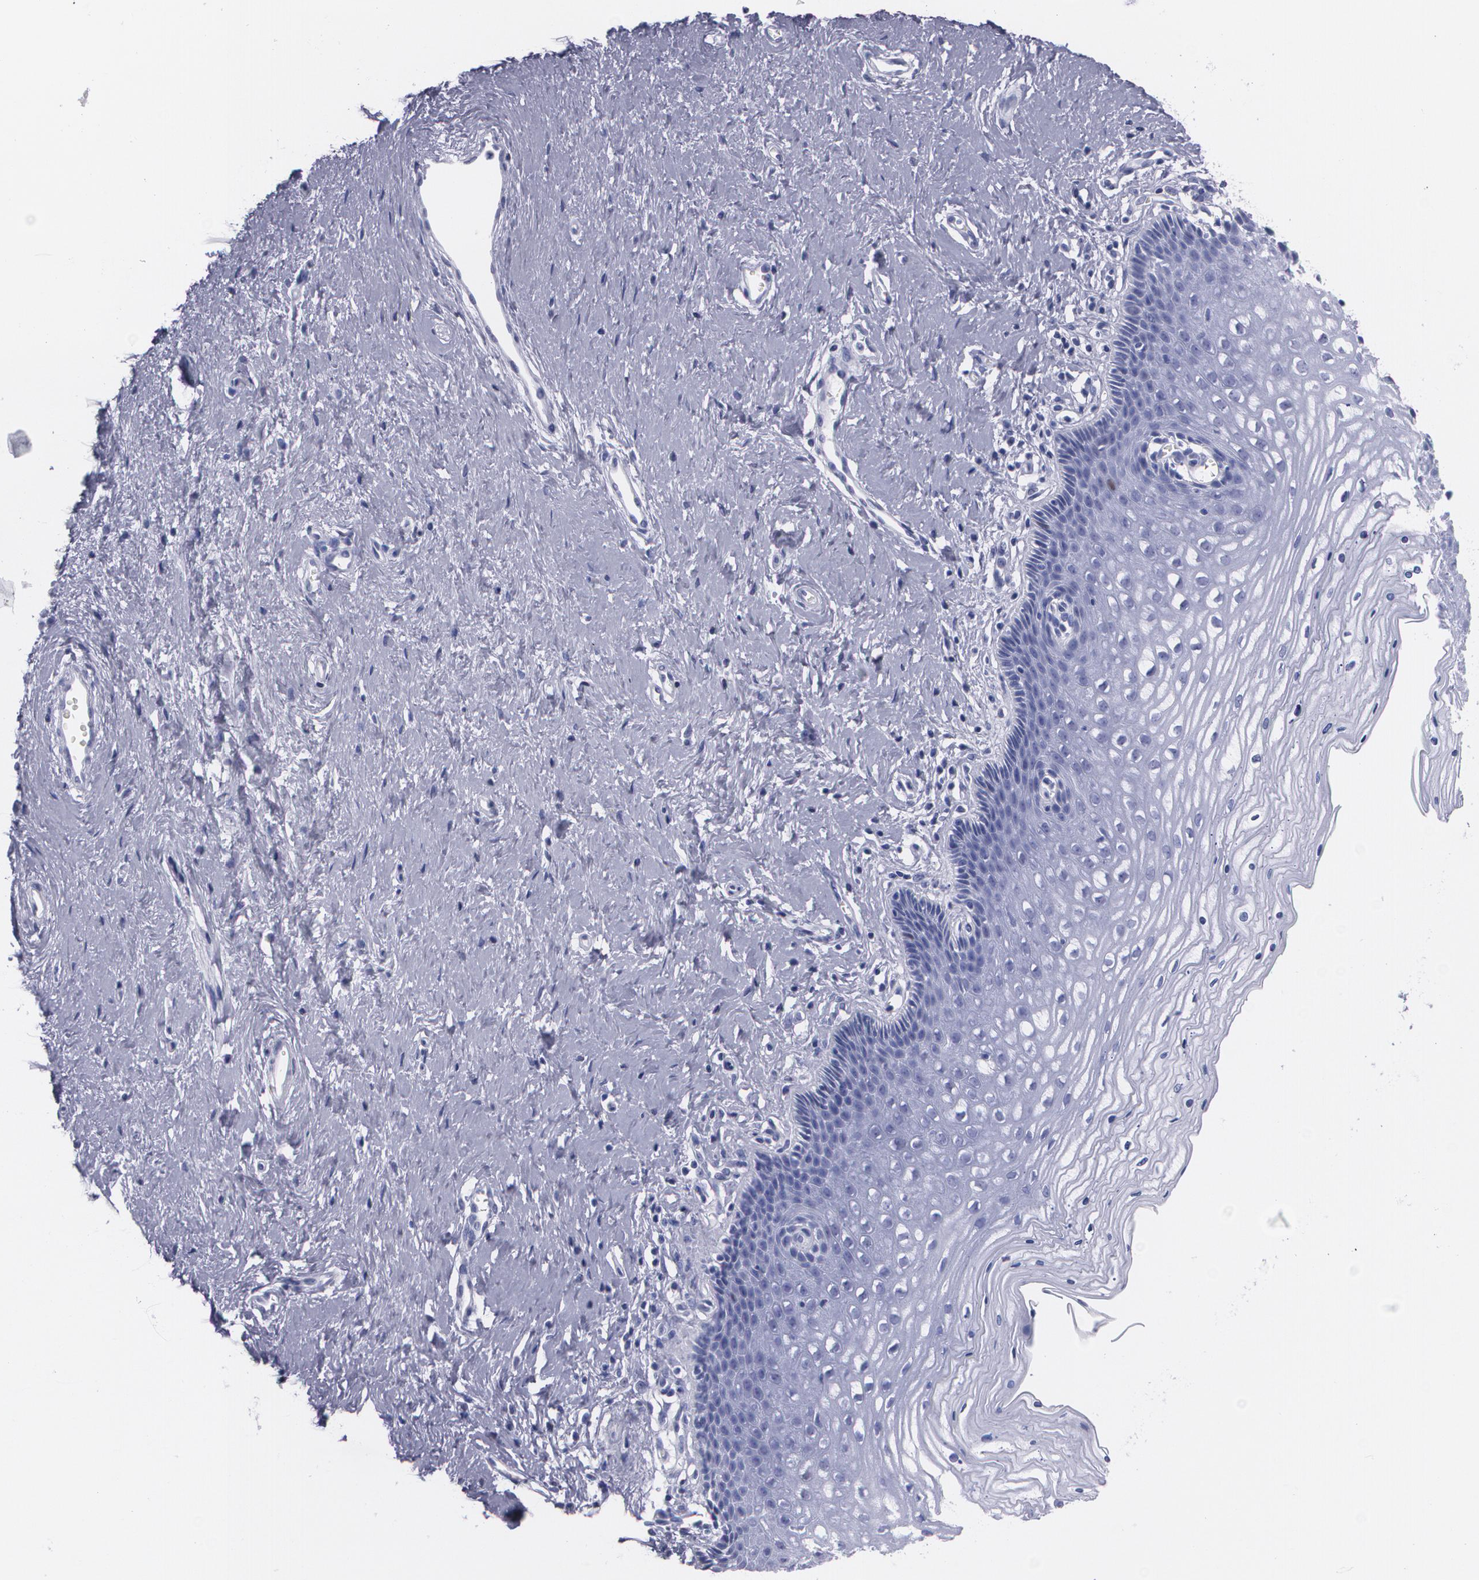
{"staining": {"intensity": "negative", "quantity": "none", "location": "none"}, "tissue": "cervix", "cell_type": "Glandular cells", "image_type": "normal", "snomed": [{"axis": "morphology", "description": "Normal tissue, NOS"}, {"axis": "topography", "description": "Cervix"}], "caption": "A high-resolution image shows IHC staining of unremarkable cervix, which demonstrates no significant staining in glandular cells. (Immunohistochemistry, brightfield microscopy, high magnification).", "gene": "TP53", "patient": {"sex": "female", "age": 39}}